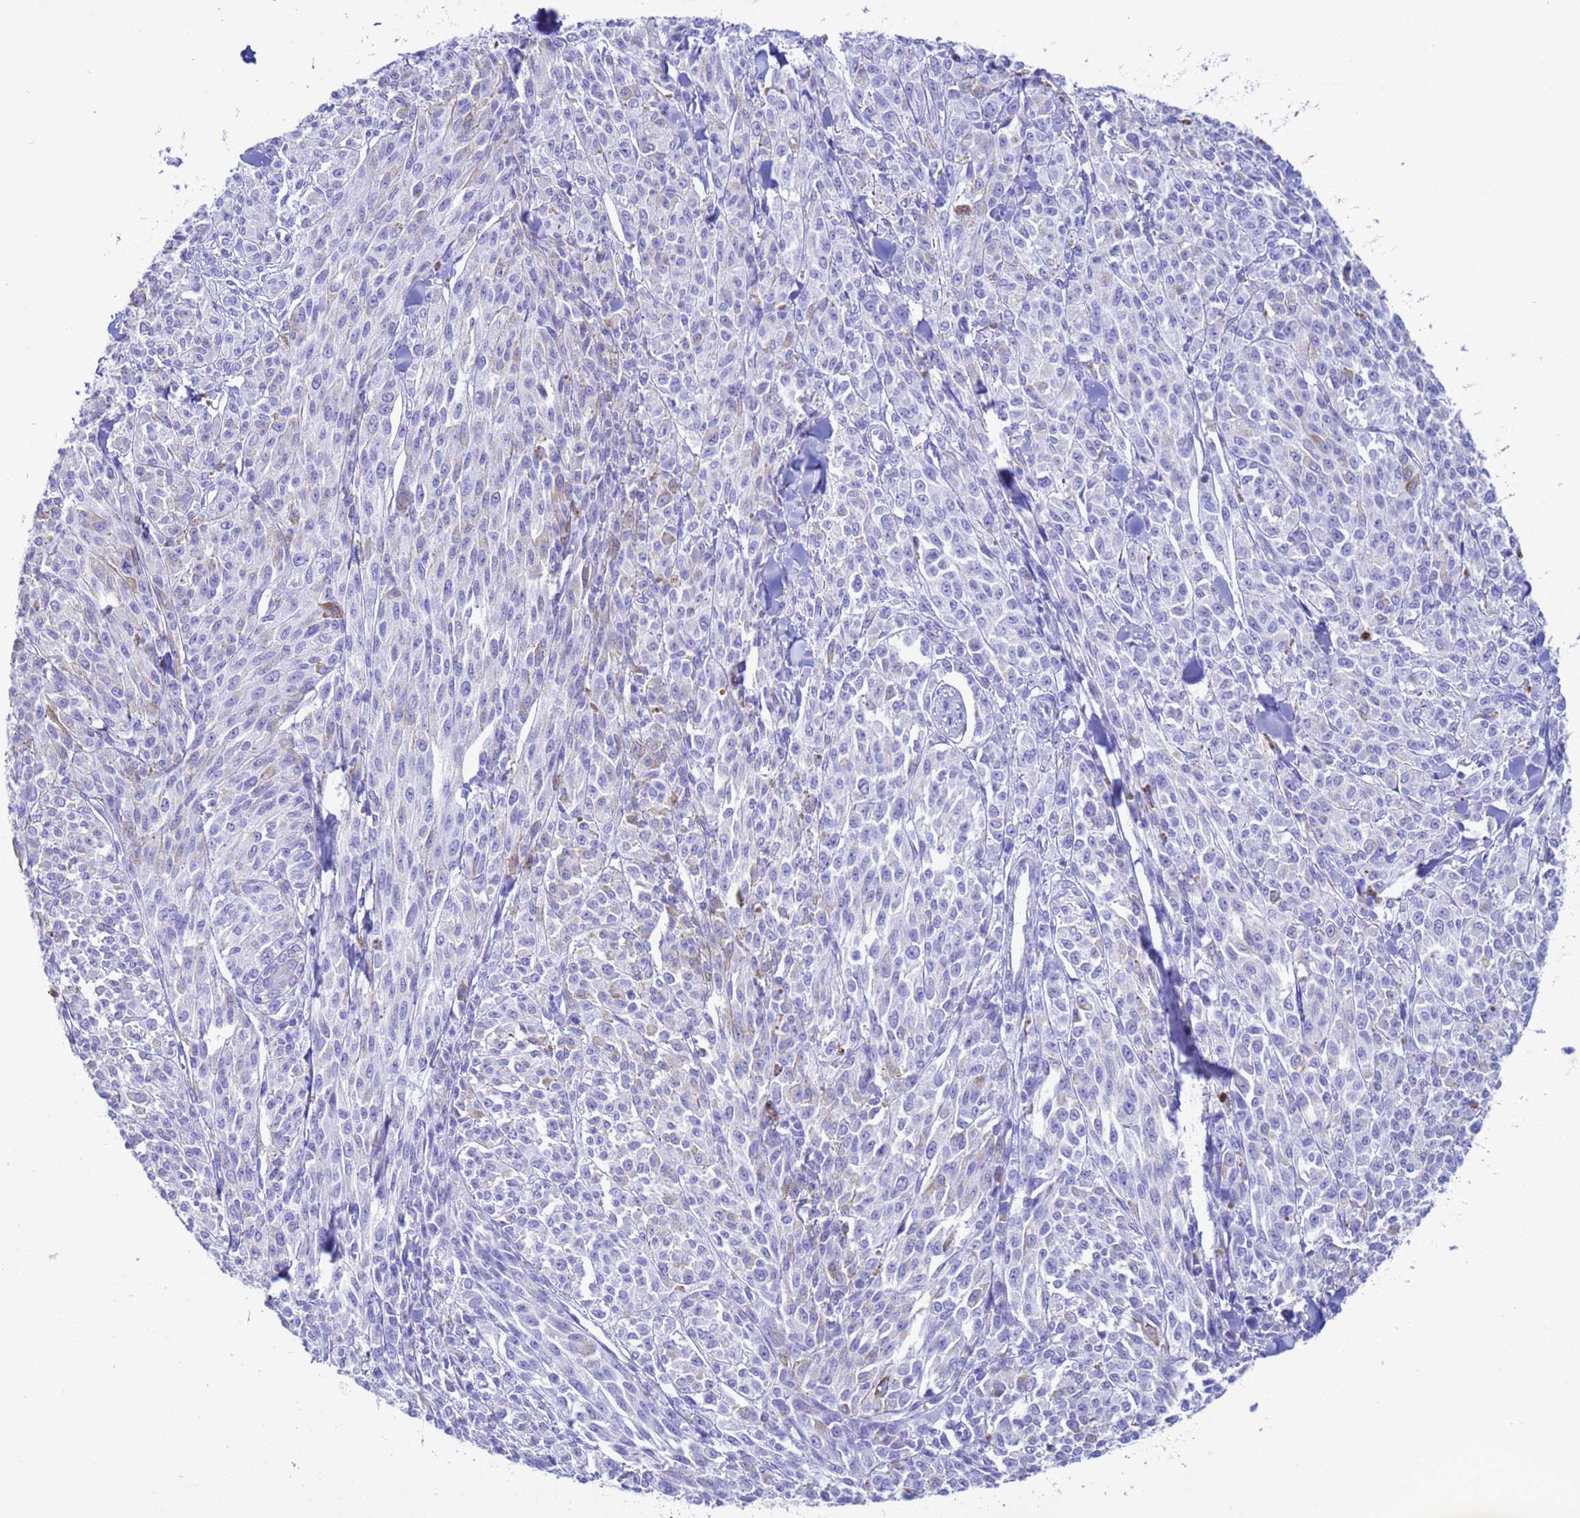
{"staining": {"intensity": "negative", "quantity": "none", "location": "none"}, "tissue": "melanoma", "cell_type": "Tumor cells", "image_type": "cancer", "snomed": [{"axis": "morphology", "description": "Malignant melanoma, NOS"}, {"axis": "topography", "description": "Skin"}], "caption": "Malignant melanoma was stained to show a protein in brown. There is no significant positivity in tumor cells. (DAB immunohistochemistry (IHC) visualized using brightfield microscopy, high magnification).", "gene": "AKR1C2", "patient": {"sex": "female", "age": 52}}